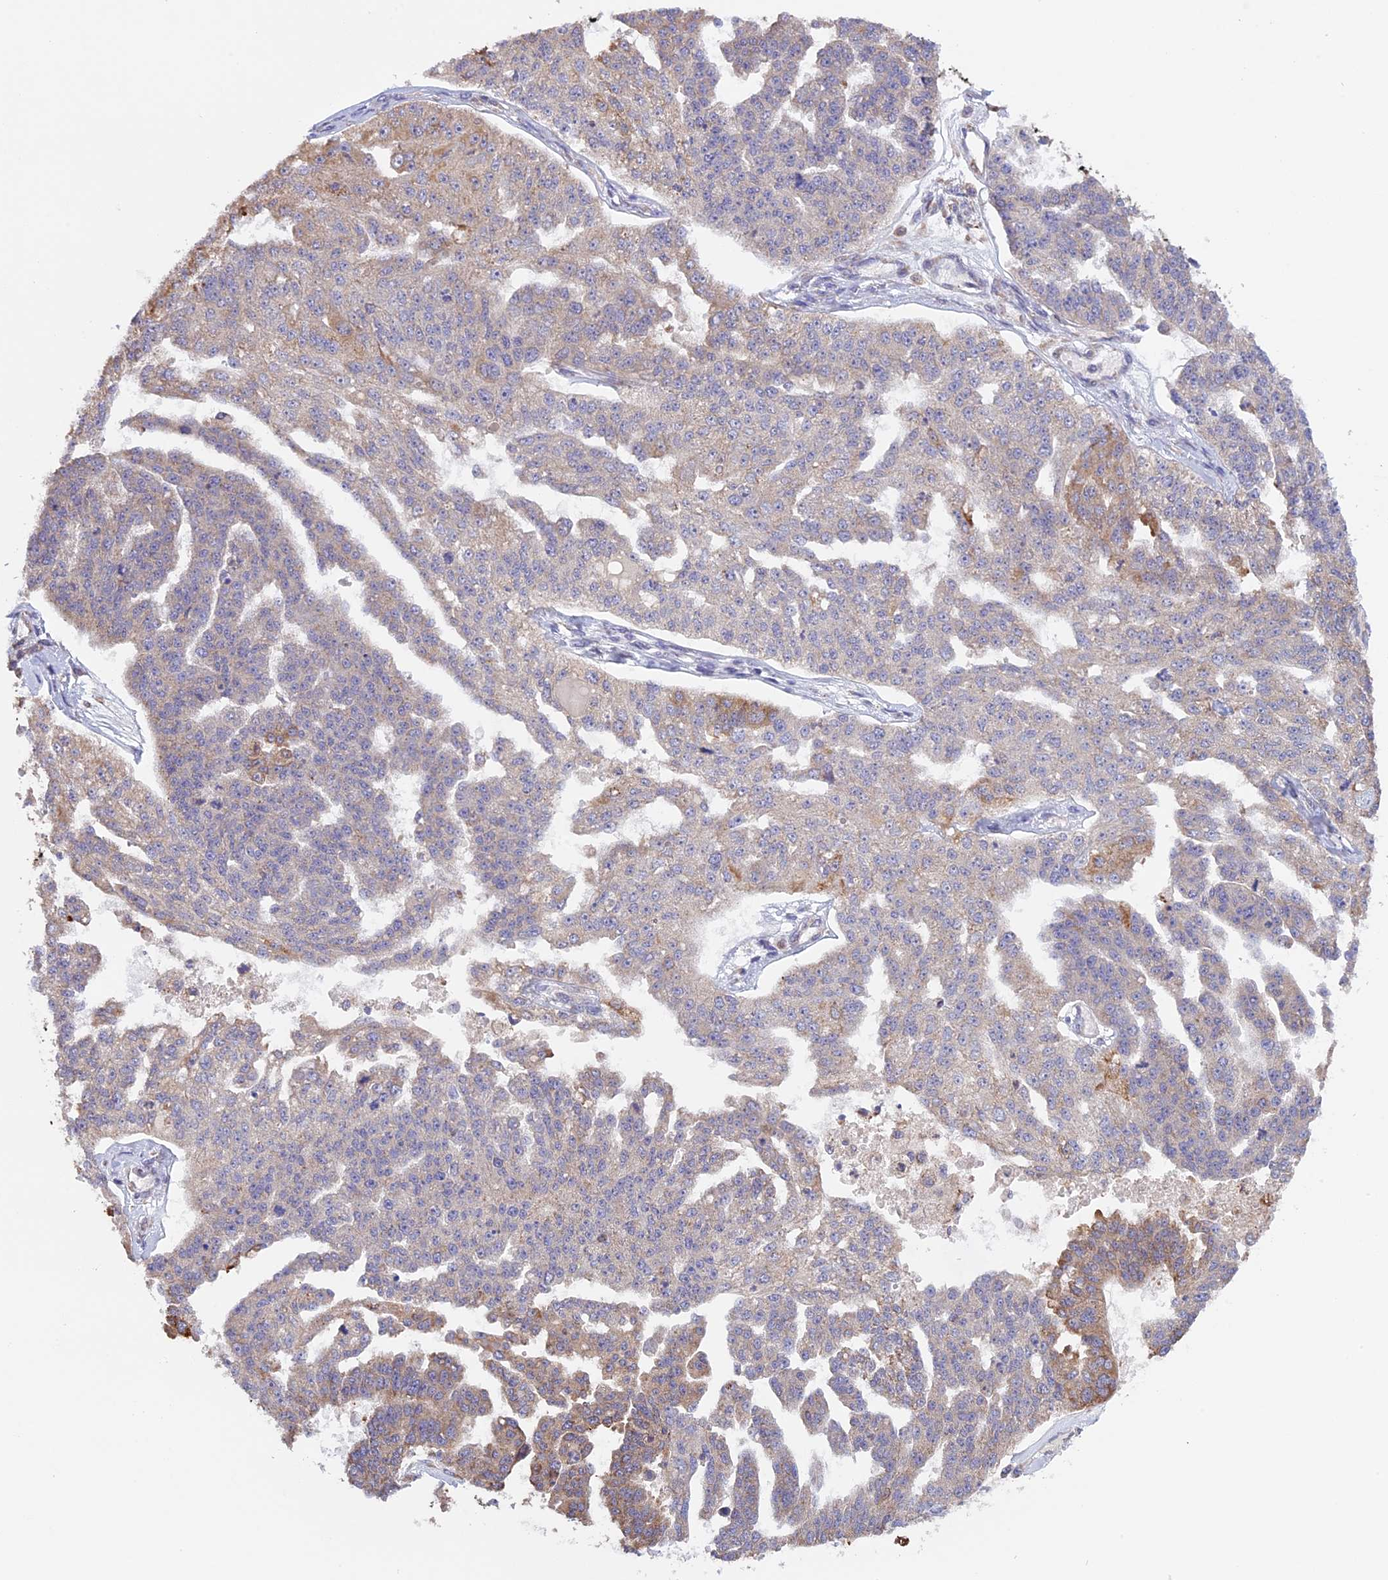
{"staining": {"intensity": "weak", "quantity": "<25%", "location": "cytoplasmic/membranous"}, "tissue": "ovarian cancer", "cell_type": "Tumor cells", "image_type": "cancer", "snomed": [{"axis": "morphology", "description": "Cystadenocarcinoma, serous, NOS"}, {"axis": "topography", "description": "Ovary"}], "caption": "A high-resolution image shows immunohistochemistry (IHC) staining of ovarian cancer (serous cystadenocarcinoma), which displays no significant positivity in tumor cells. (Stains: DAB (3,3'-diaminobenzidine) IHC with hematoxylin counter stain, Microscopy: brightfield microscopy at high magnification).", "gene": "DMRTA2", "patient": {"sex": "female", "age": 58}}